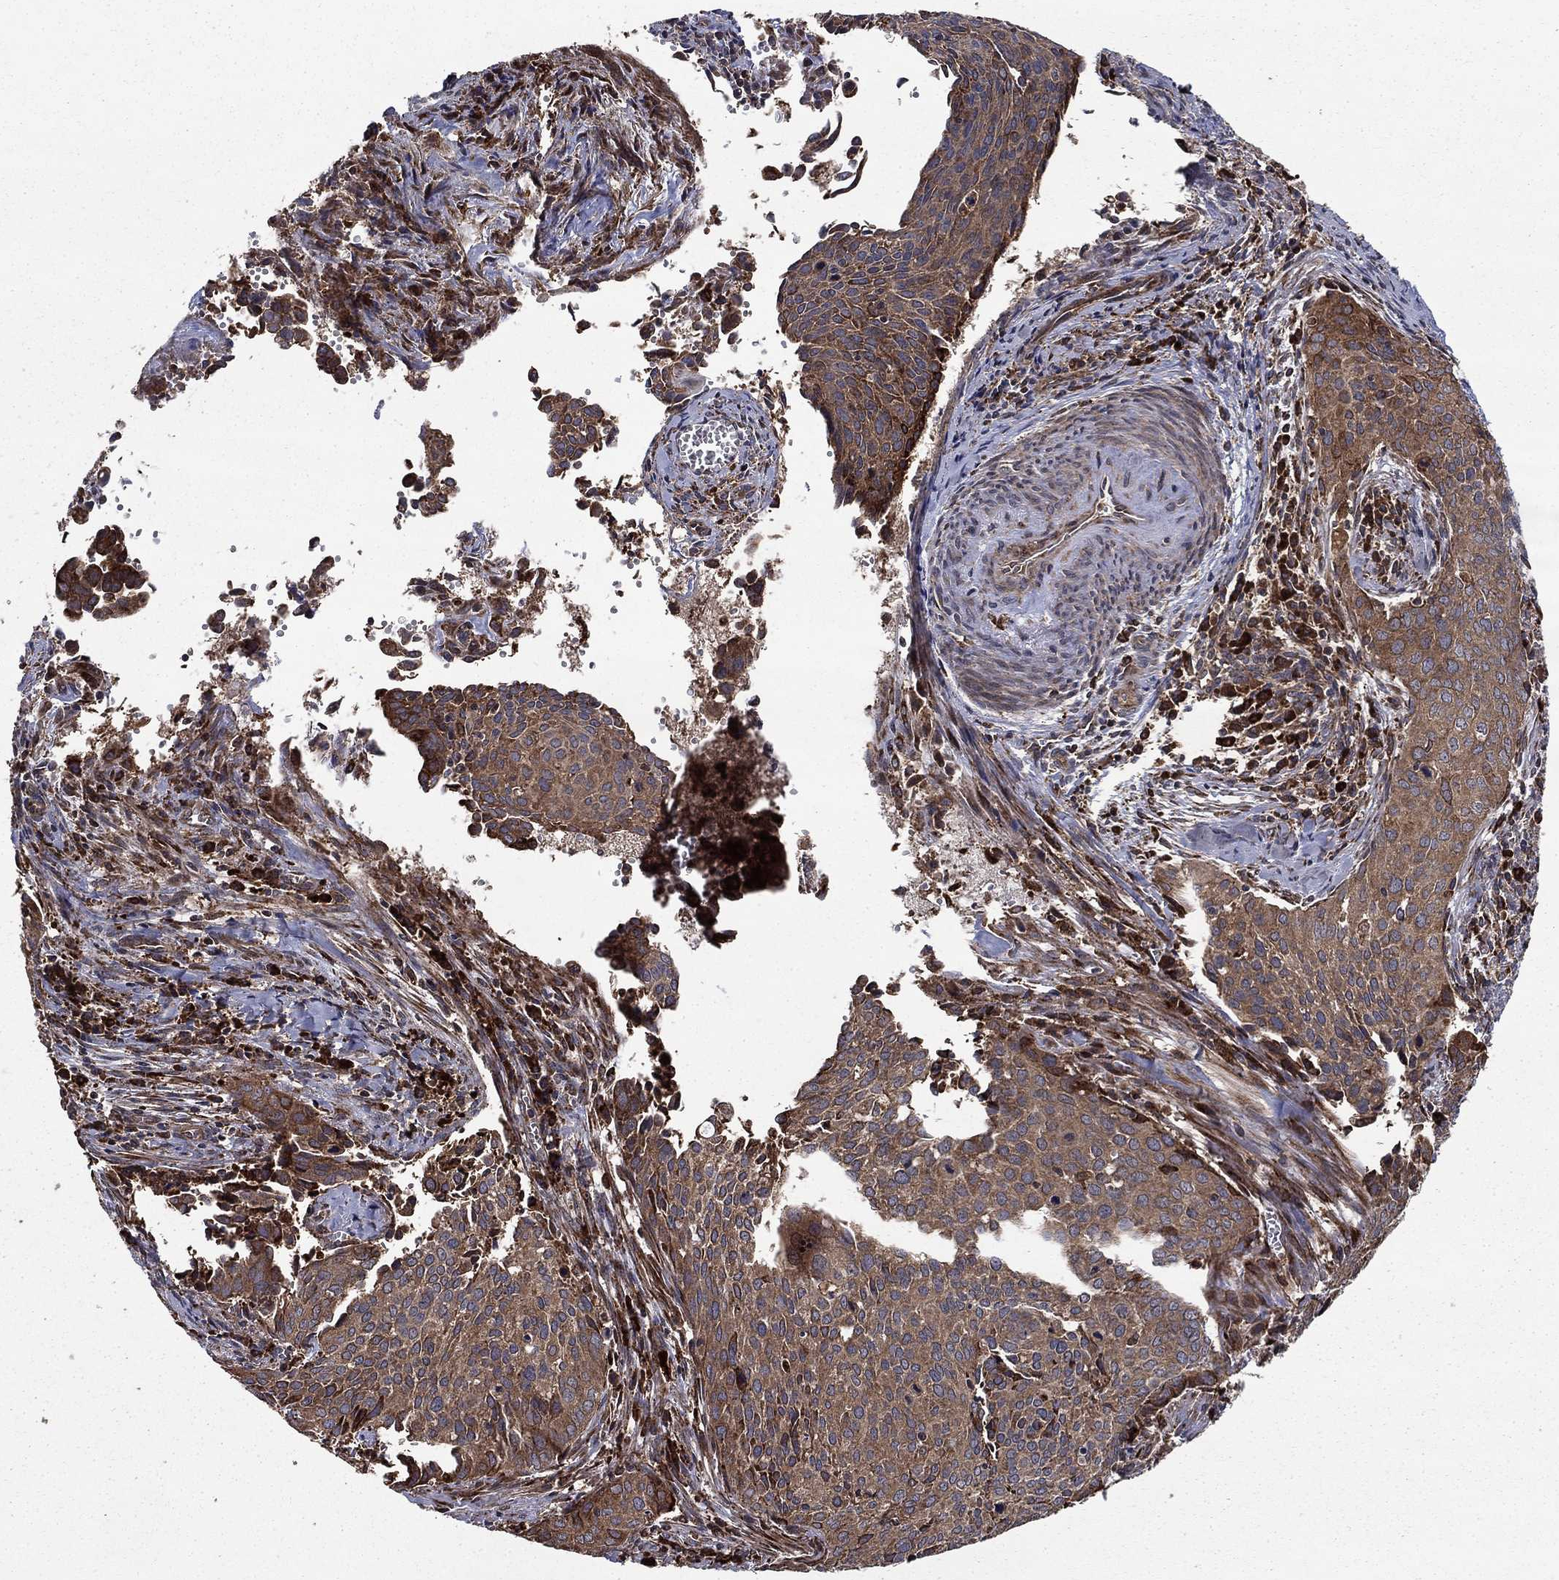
{"staining": {"intensity": "moderate", "quantity": "<25%", "location": "cytoplasmic/membranous"}, "tissue": "cervical cancer", "cell_type": "Tumor cells", "image_type": "cancer", "snomed": [{"axis": "morphology", "description": "Squamous cell carcinoma, NOS"}, {"axis": "topography", "description": "Cervix"}], "caption": "Brown immunohistochemical staining in cervical squamous cell carcinoma reveals moderate cytoplasmic/membranous expression in about <25% of tumor cells. (brown staining indicates protein expression, while blue staining denotes nuclei).", "gene": "BABAM2", "patient": {"sex": "female", "age": 29}}